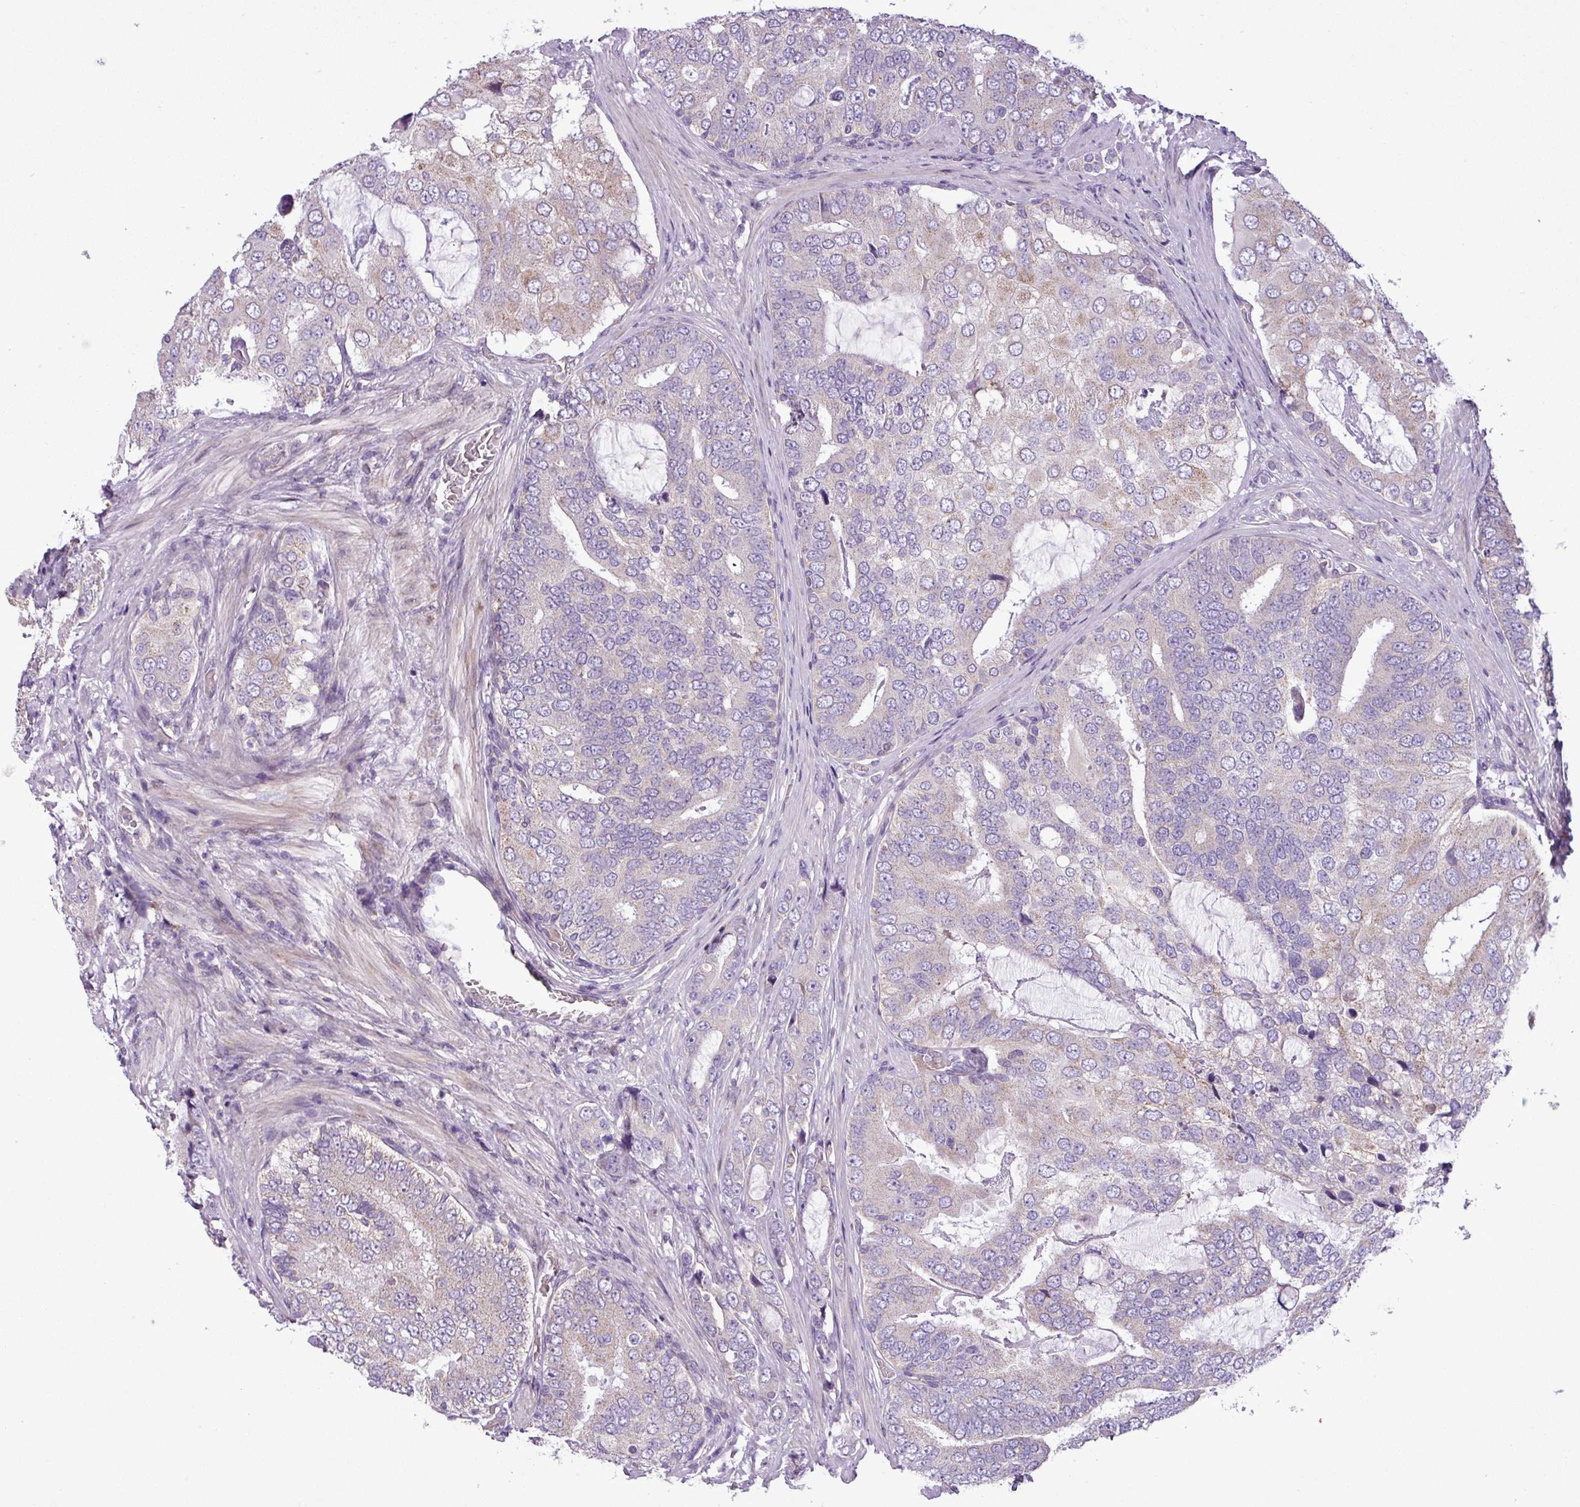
{"staining": {"intensity": "weak", "quantity": "<25%", "location": "cytoplasmic/membranous"}, "tissue": "prostate cancer", "cell_type": "Tumor cells", "image_type": "cancer", "snomed": [{"axis": "morphology", "description": "Adenocarcinoma, High grade"}, {"axis": "topography", "description": "Prostate"}], "caption": "Immunohistochemical staining of prostate adenocarcinoma (high-grade) displays no significant staining in tumor cells. (Brightfield microscopy of DAB (3,3'-diaminobenzidine) IHC at high magnification).", "gene": "FAM183A", "patient": {"sex": "male", "age": 55}}